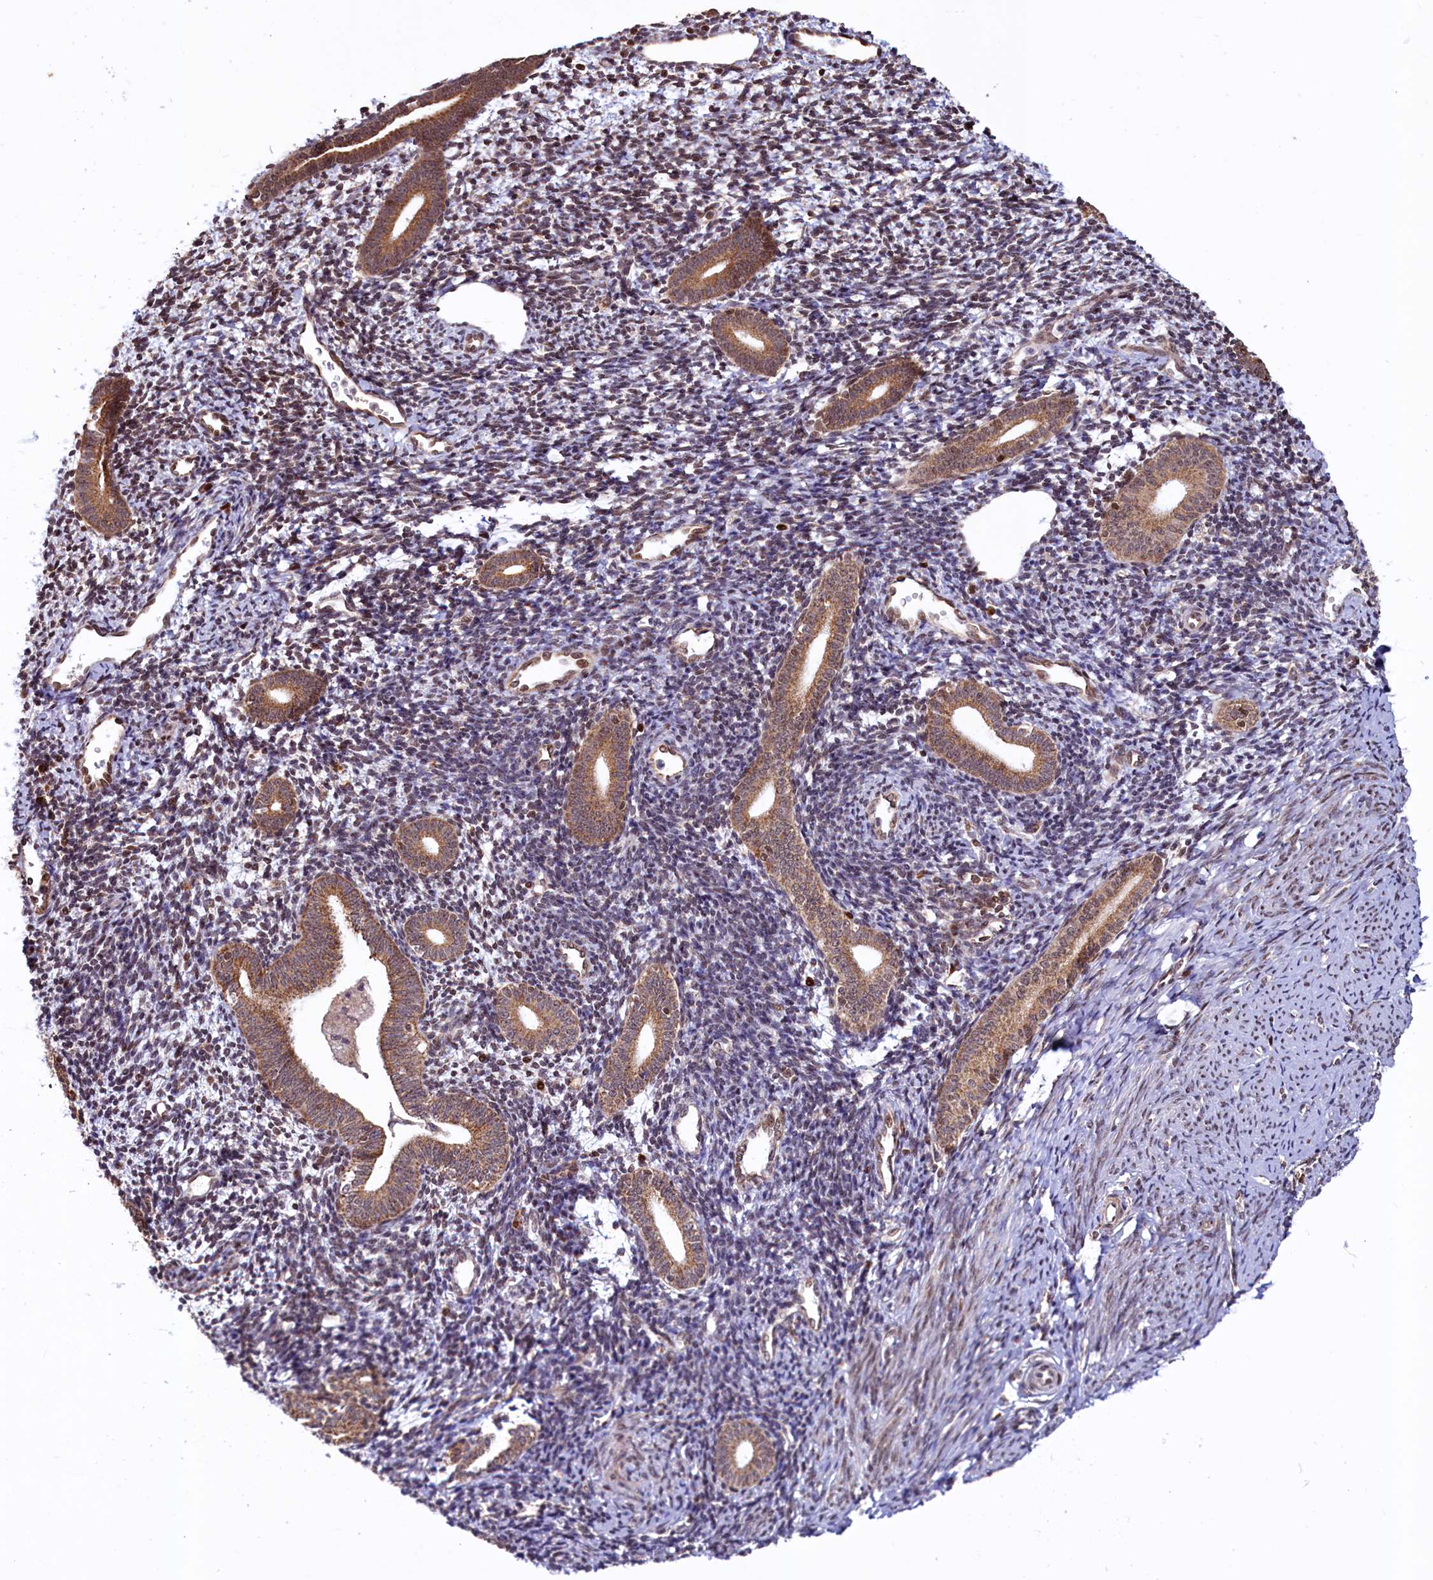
{"staining": {"intensity": "moderate", "quantity": "25%-75%", "location": "cytoplasmic/membranous,nuclear"}, "tissue": "endometrium", "cell_type": "Cells in endometrial stroma", "image_type": "normal", "snomed": [{"axis": "morphology", "description": "Normal tissue, NOS"}, {"axis": "topography", "description": "Endometrium"}], "caption": "Cells in endometrial stroma reveal moderate cytoplasmic/membranous,nuclear expression in approximately 25%-75% of cells in benign endometrium.", "gene": "PHC3", "patient": {"sex": "female", "age": 56}}